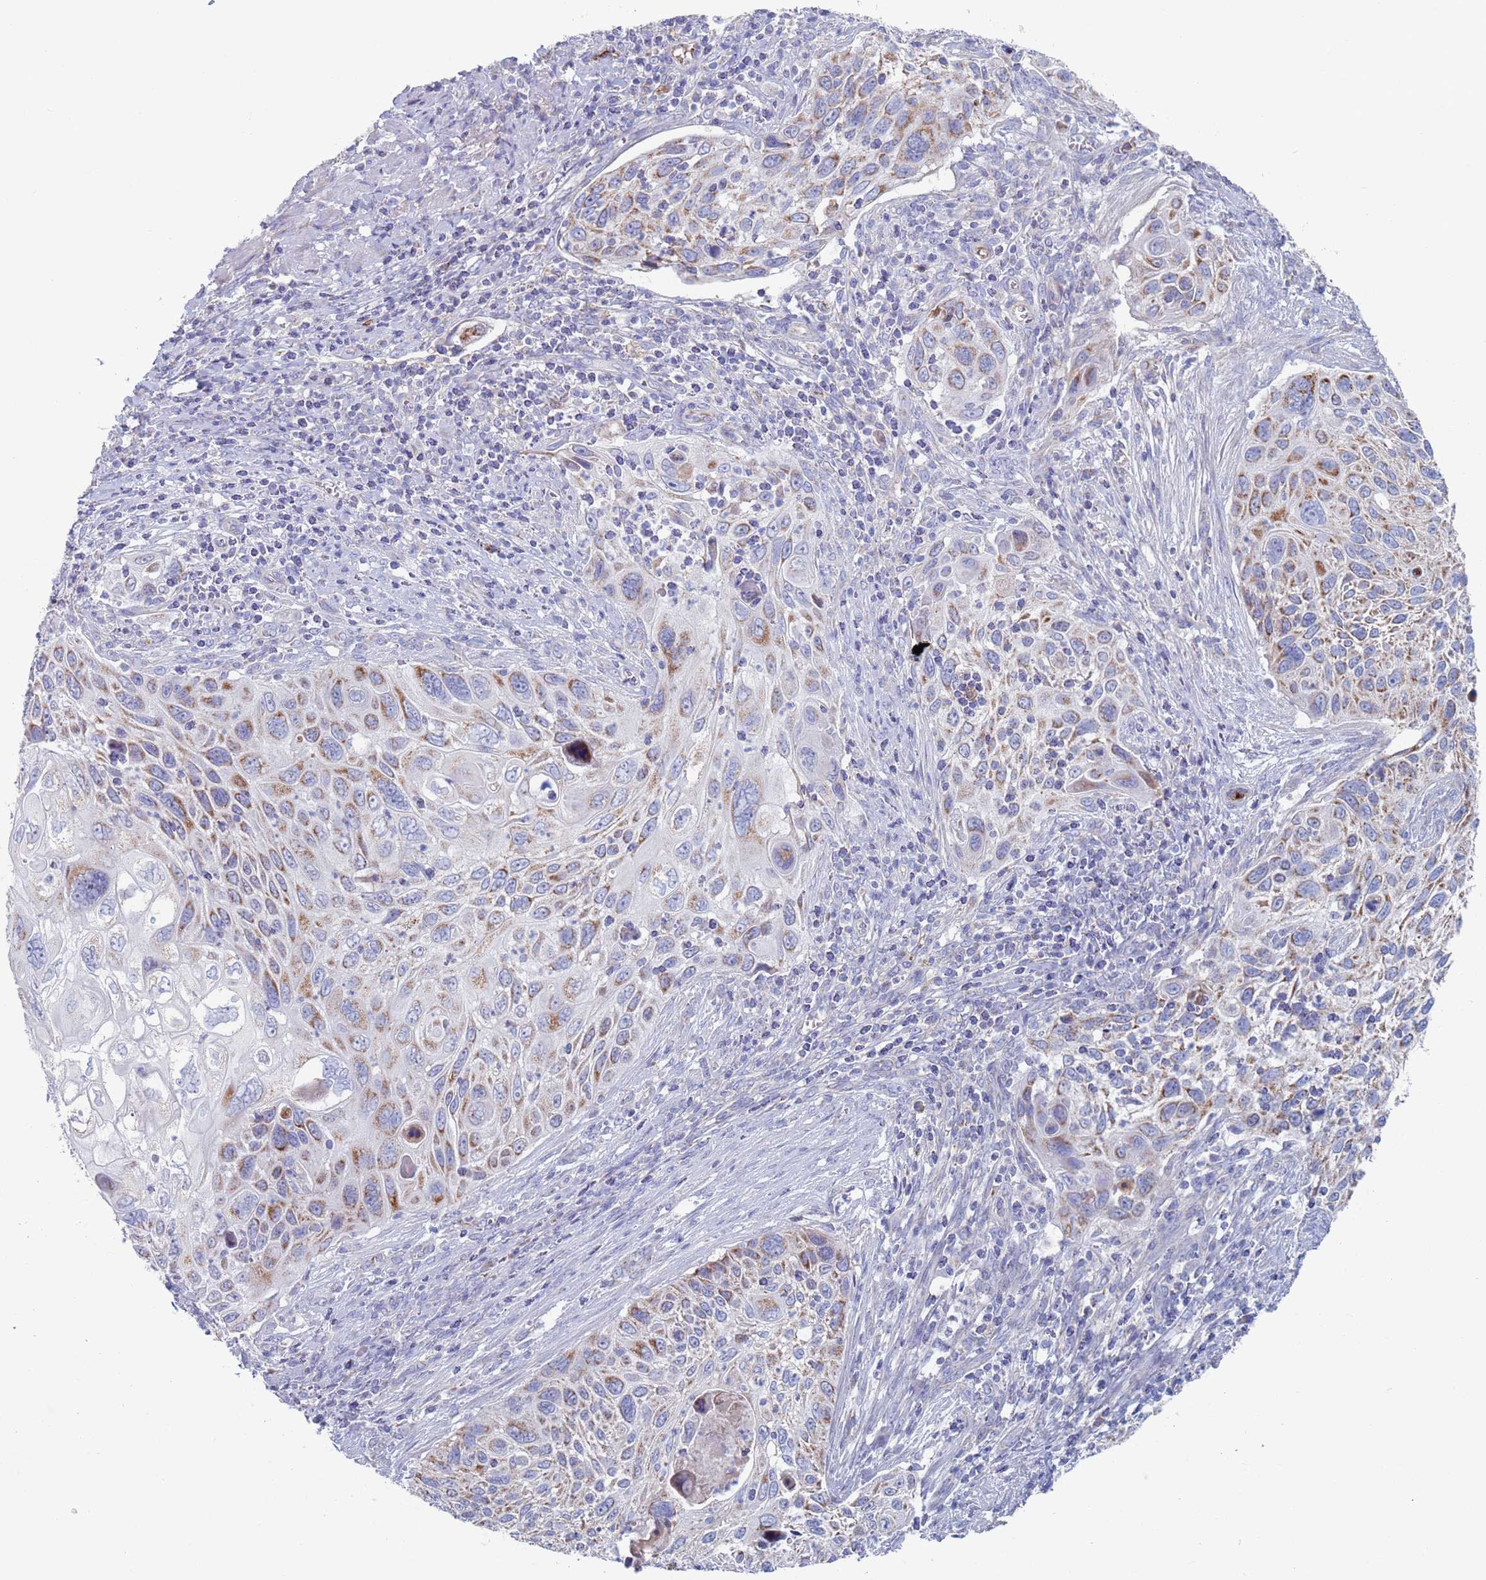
{"staining": {"intensity": "moderate", "quantity": "25%-75%", "location": "cytoplasmic/membranous"}, "tissue": "cervical cancer", "cell_type": "Tumor cells", "image_type": "cancer", "snomed": [{"axis": "morphology", "description": "Squamous cell carcinoma, NOS"}, {"axis": "topography", "description": "Cervix"}], "caption": "Immunohistochemistry of cervical squamous cell carcinoma exhibits medium levels of moderate cytoplasmic/membranous positivity in about 25%-75% of tumor cells. The staining is performed using DAB brown chromogen to label protein expression. The nuclei are counter-stained blue using hematoxylin.", "gene": "MRPL22", "patient": {"sex": "female", "age": 70}}